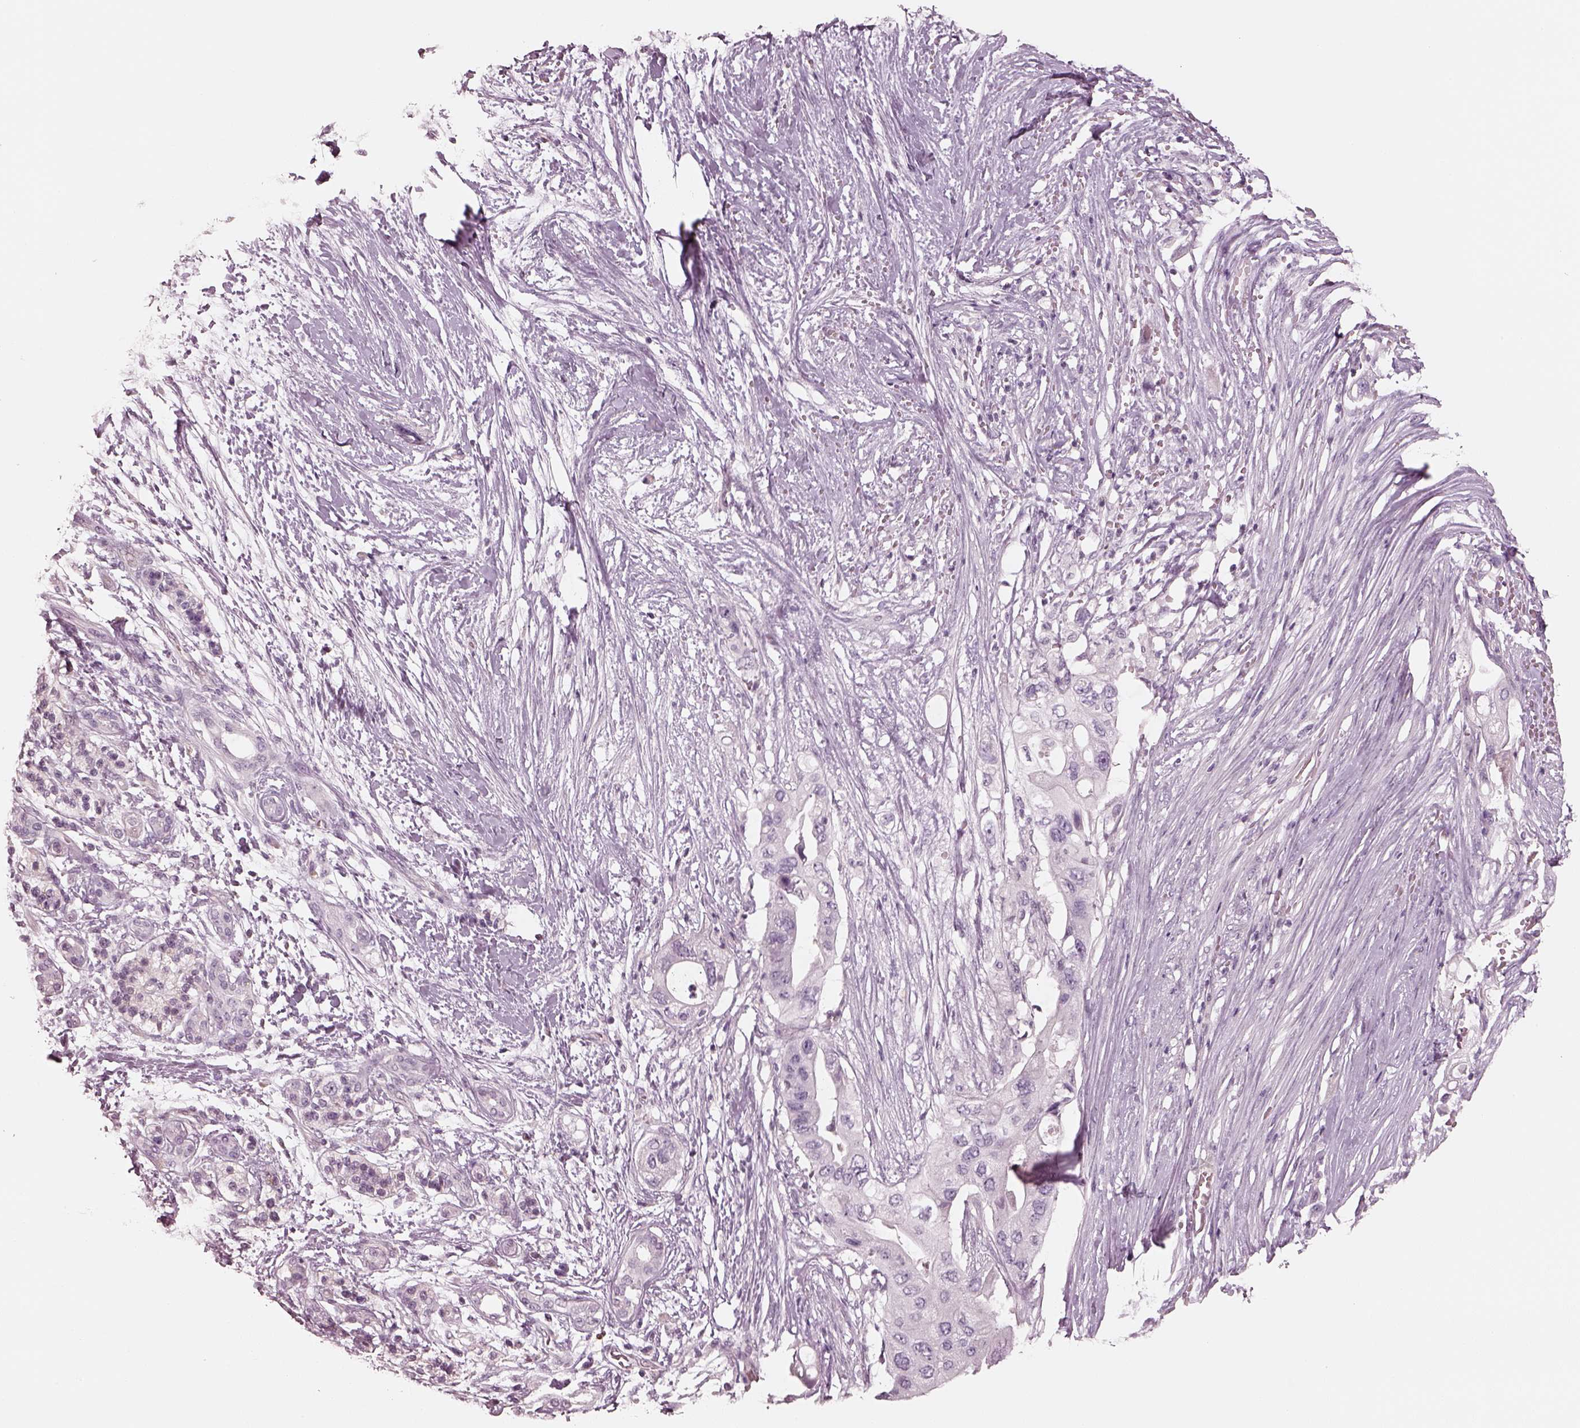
{"staining": {"intensity": "negative", "quantity": "none", "location": "none"}, "tissue": "pancreatic cancer", "cell_type": "Tumor cells", "image_type": "cancer", "snomed": [{"axis": "morphology", "description": "Adenocarcinoma, NOS"}, {"axis": "topography", "description": "Pancreas"}], "caption": "Protein analysis of pancreatic cancer (adenocarcinoma) reveals no significant expression in tumor cells. (Stains: DAB IHC with hematoxylin counter stain, Microscopy: brightfield microscopy at high magnification).", "gene": "EGR4", "patient": {"sex": "female", "age": 72}}